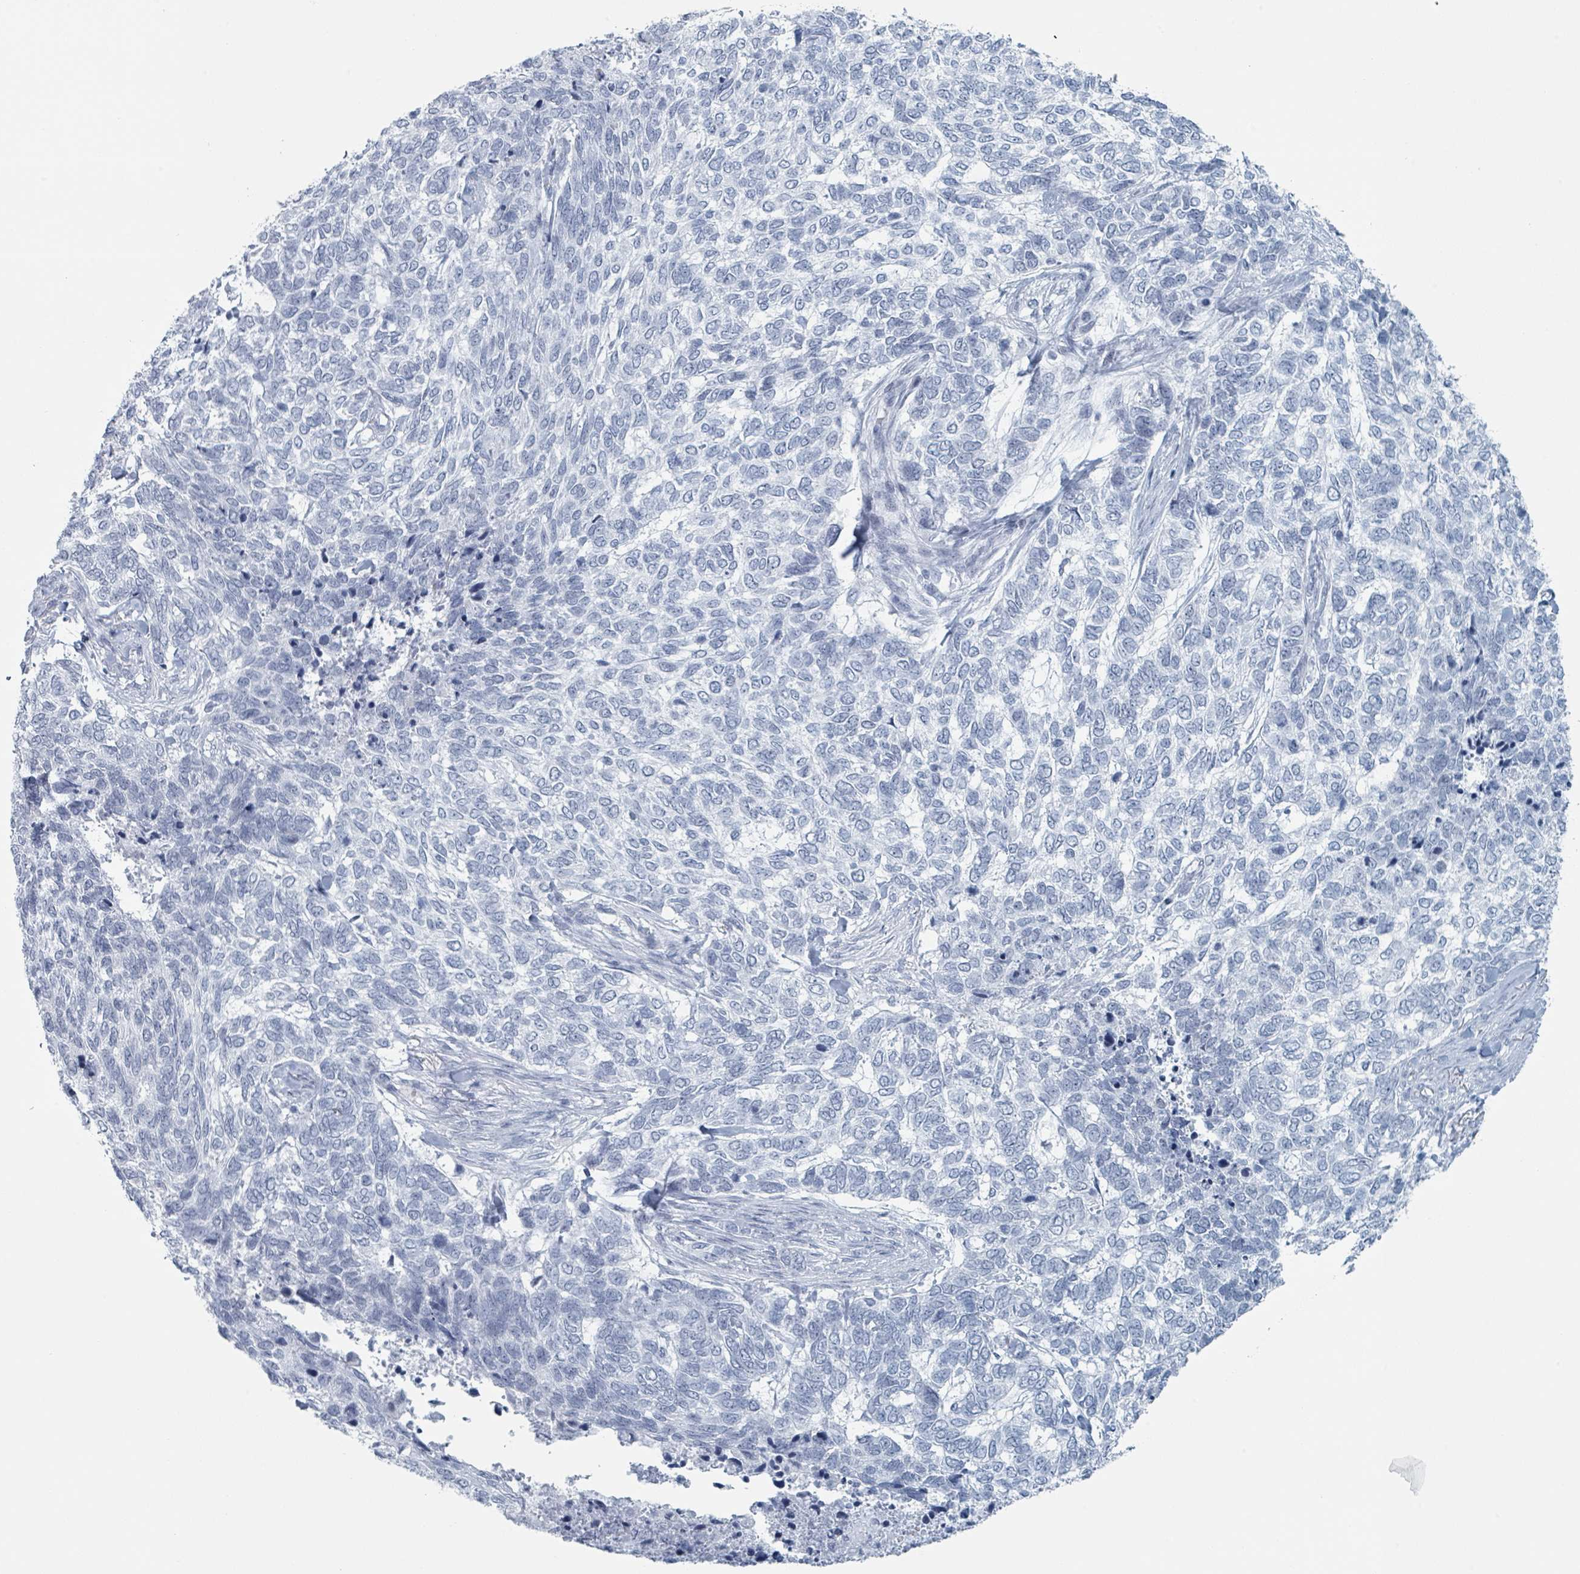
{"staining": {"intensity": "negative", "quantity": "none", "location": "none"}, "tissue": "skin cancer", "cell_type": "Tumor cells", "image_type": "cancer", "snomed": [{"axis": "morphology", "description": "Basal cell carcinoma"}, {"axis": "topography", "description": "Skin"}], "caption": "The image reveals no significant positivity in tumor cells of skin cancer.", "gene": "GPR15LG", "patient": {"sex": "female", "age": 65}}